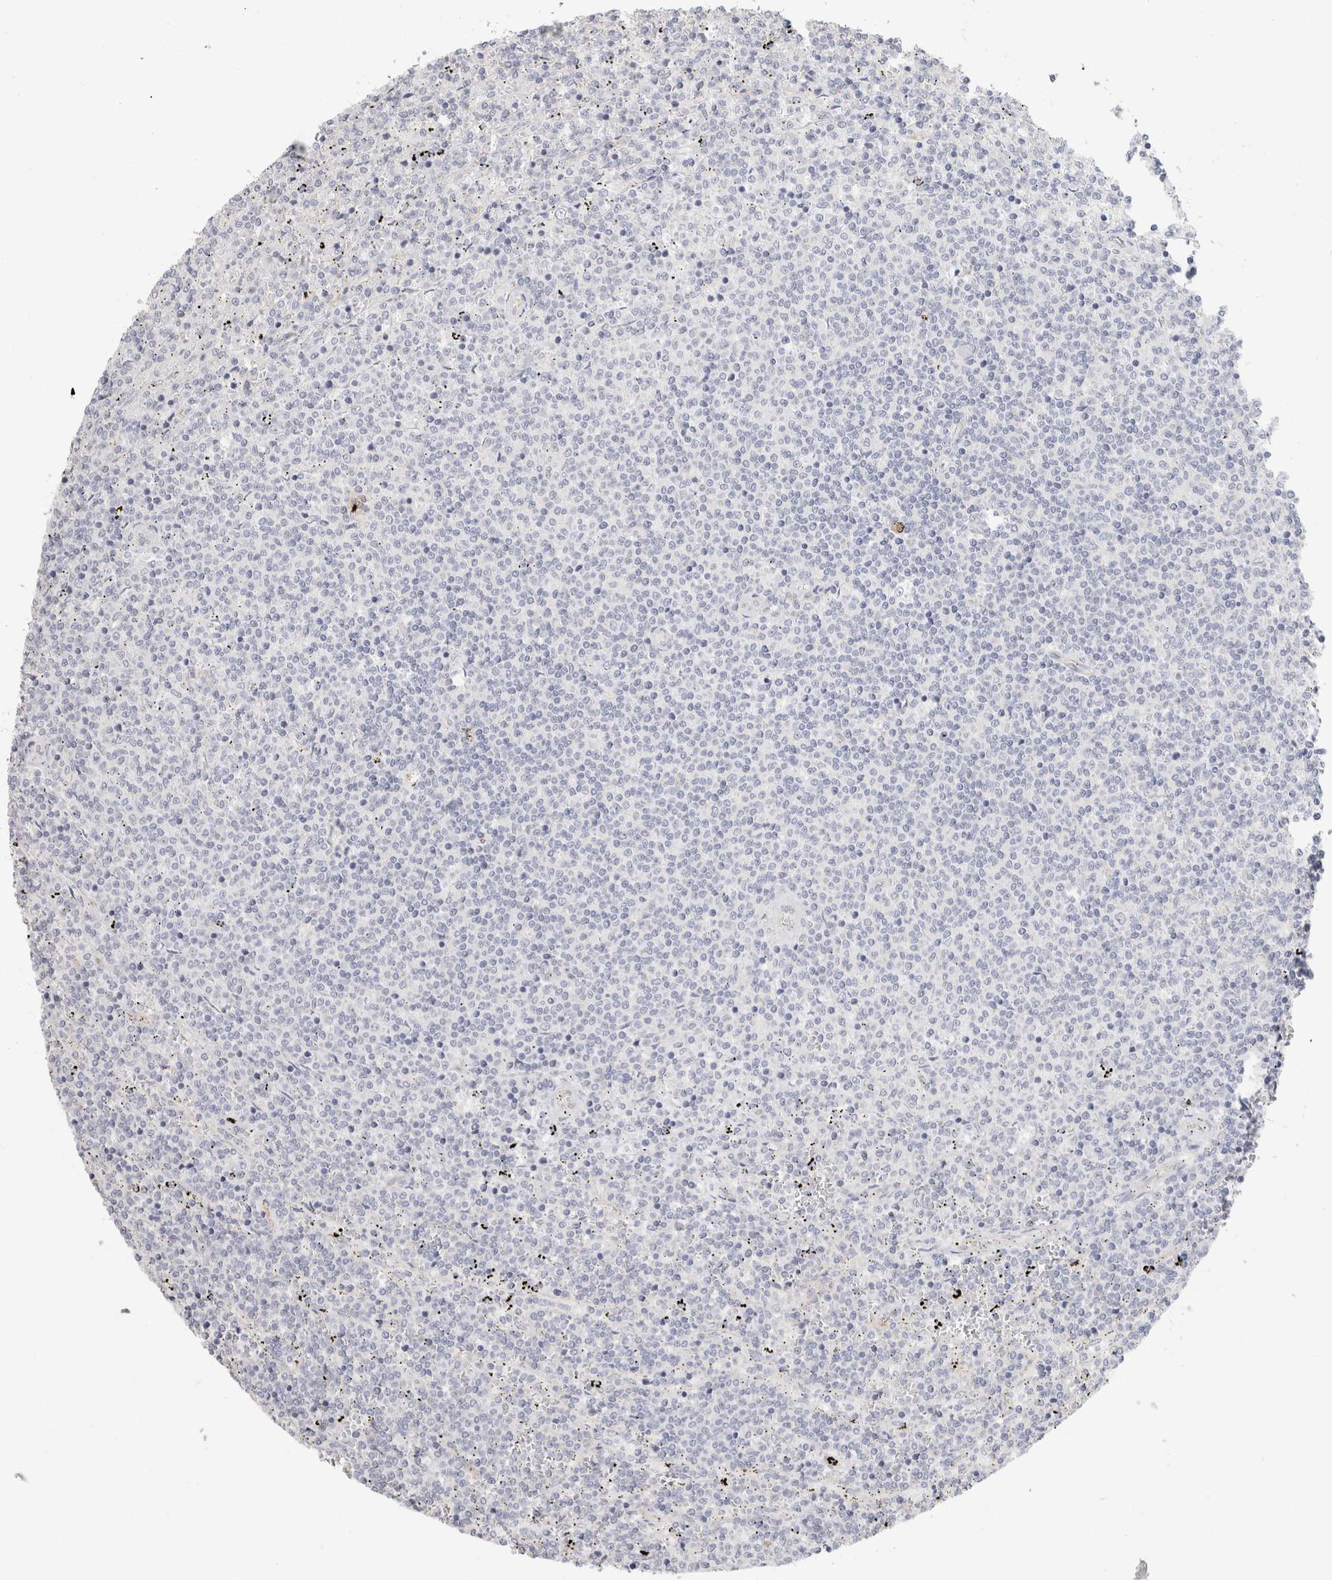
{"staining": {"intensity": "negative", "quantity": "none", "location": "none"}, "tissue": "lymphoma", "cell_type": "Tumor cells", "image_type": "cancer", "snomed": [{"axis": "morphology", "description": "Malignant lymphoma, non-Hodgkin's type, Low grade"}, {"axis": "topography", "description": "Spleen"}], "caption": "DAB immunohistochemical staining of human low-grade malignant lymphoma, non-Hodgkin's type displays no significant positivity in tumor cells.", "gene": "AFP", "patient": {"sex": "female", "age": 50}}